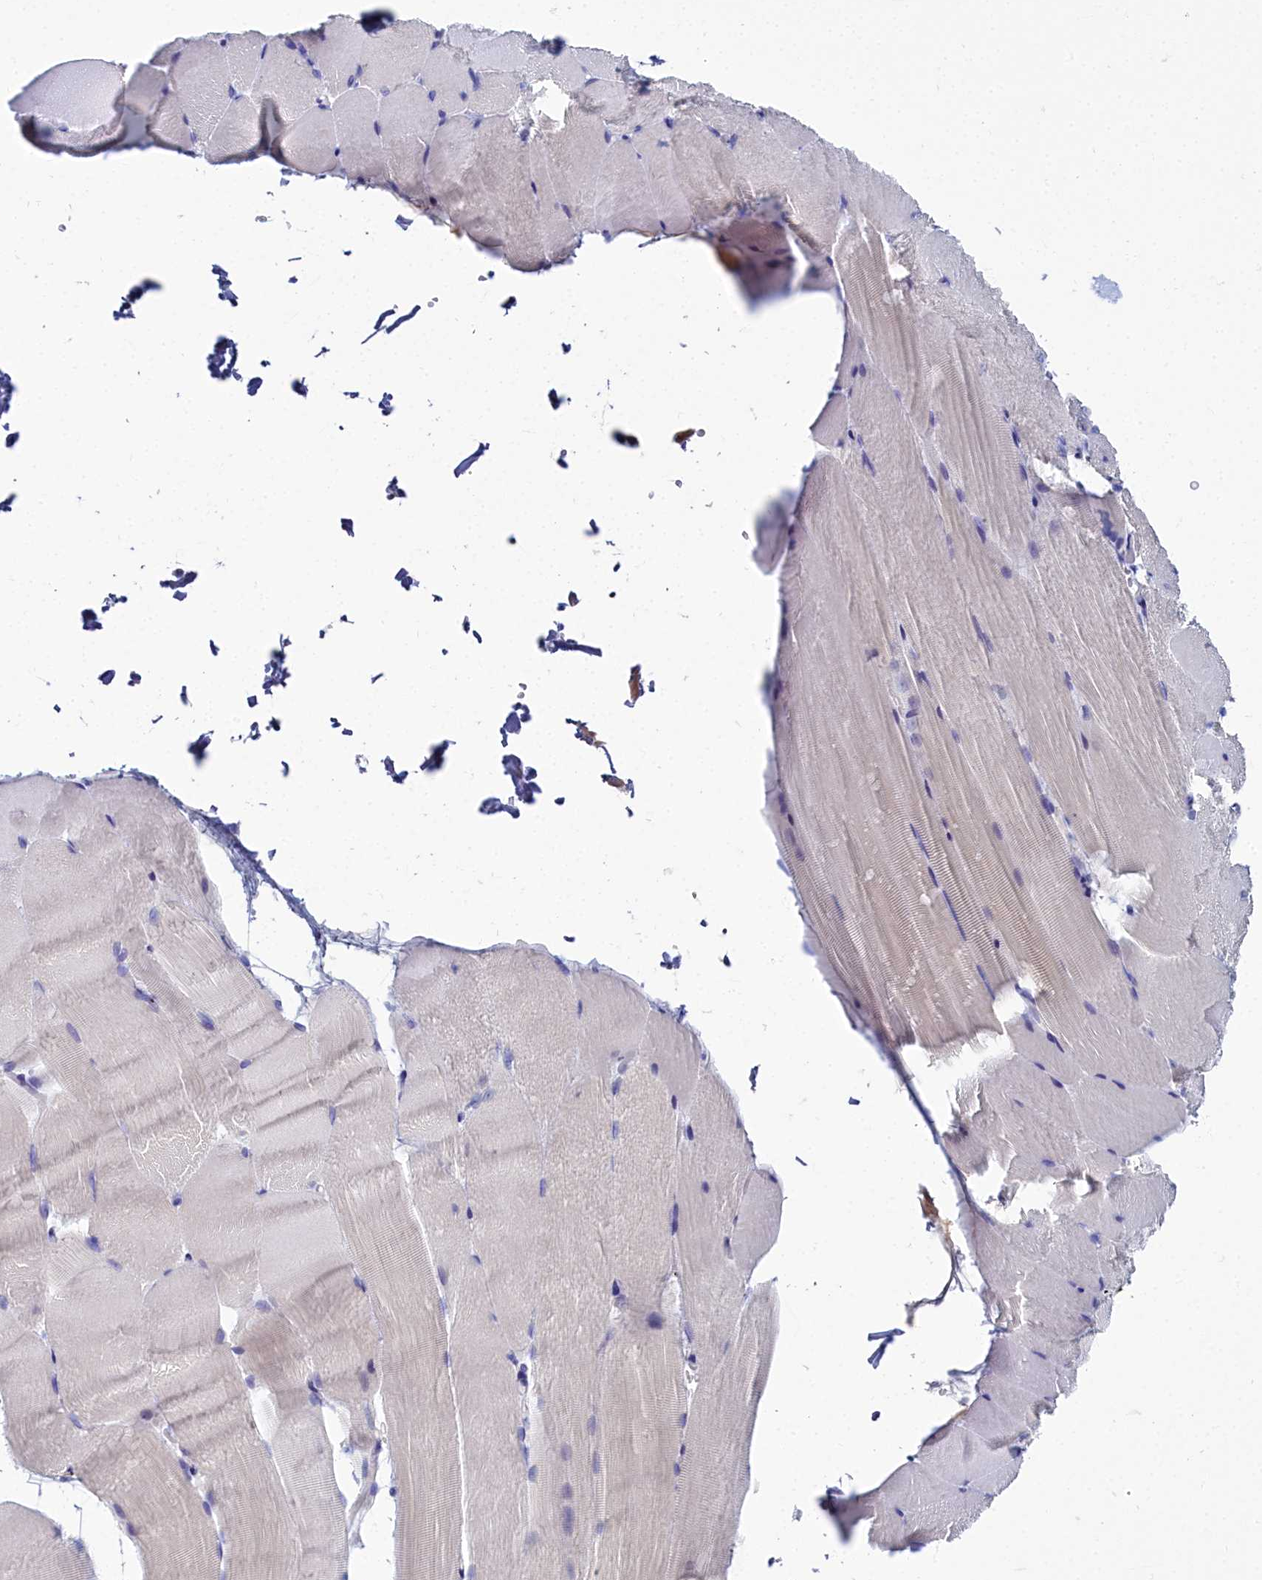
{"staining": {"intensity": "negative", "quantity": "none", "location": "none"}, "tissue": "skeletal muscle", "cell_type": "Myocytes", "image_type": "normal", "snomed": [{"axis": "morphology", "description": "Normal tissue, NOS"}, {"axis": "topography", "description": "Skeletal muscle"}, {"axis": "topography", "description": "Parathyroid gland"}], "caption": "Human skeletal muscle stained for a protein using immunohistochemistry (IHC) displays no positivity in myocytes.", "gene": "ELAPOR2", "patient": {"sex": "female", "age": 37}}